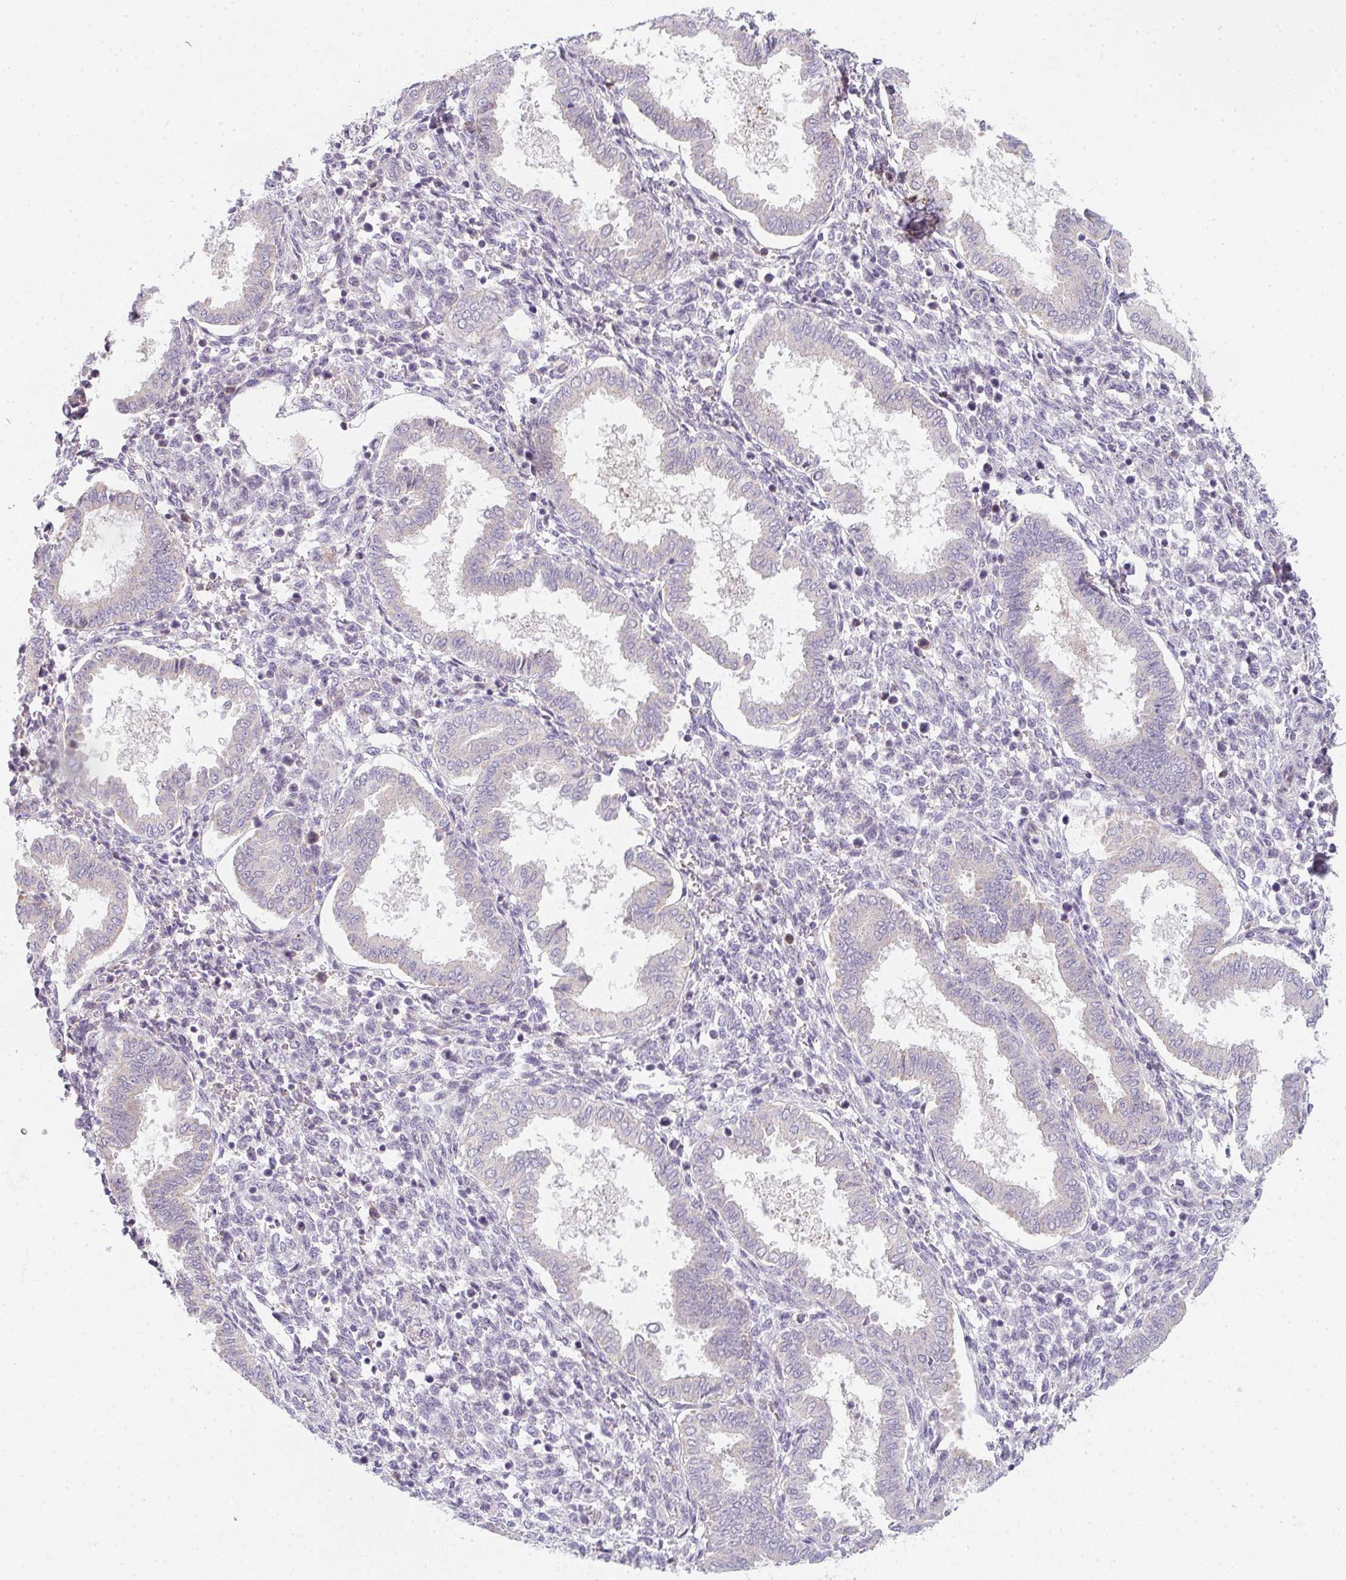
{"staining": {"intensity": "negative", "quantity": "none", "location": "none"}, "tissue": "endometrium", "cell_type": "Cells in endometrial stroma", "image_type": "normal", "snomed": [{"axis": "morphology", "description": "Normal tissue, NOS"}, {"axis": "topography", "description": "Endometrium"}], "caption": "IHC of unremarkable human endometrium exhibits no expression in cells in endometrial stroma.", "gene": "TNFRSF10A", "patient": {"sex": "female", "age": 24}}